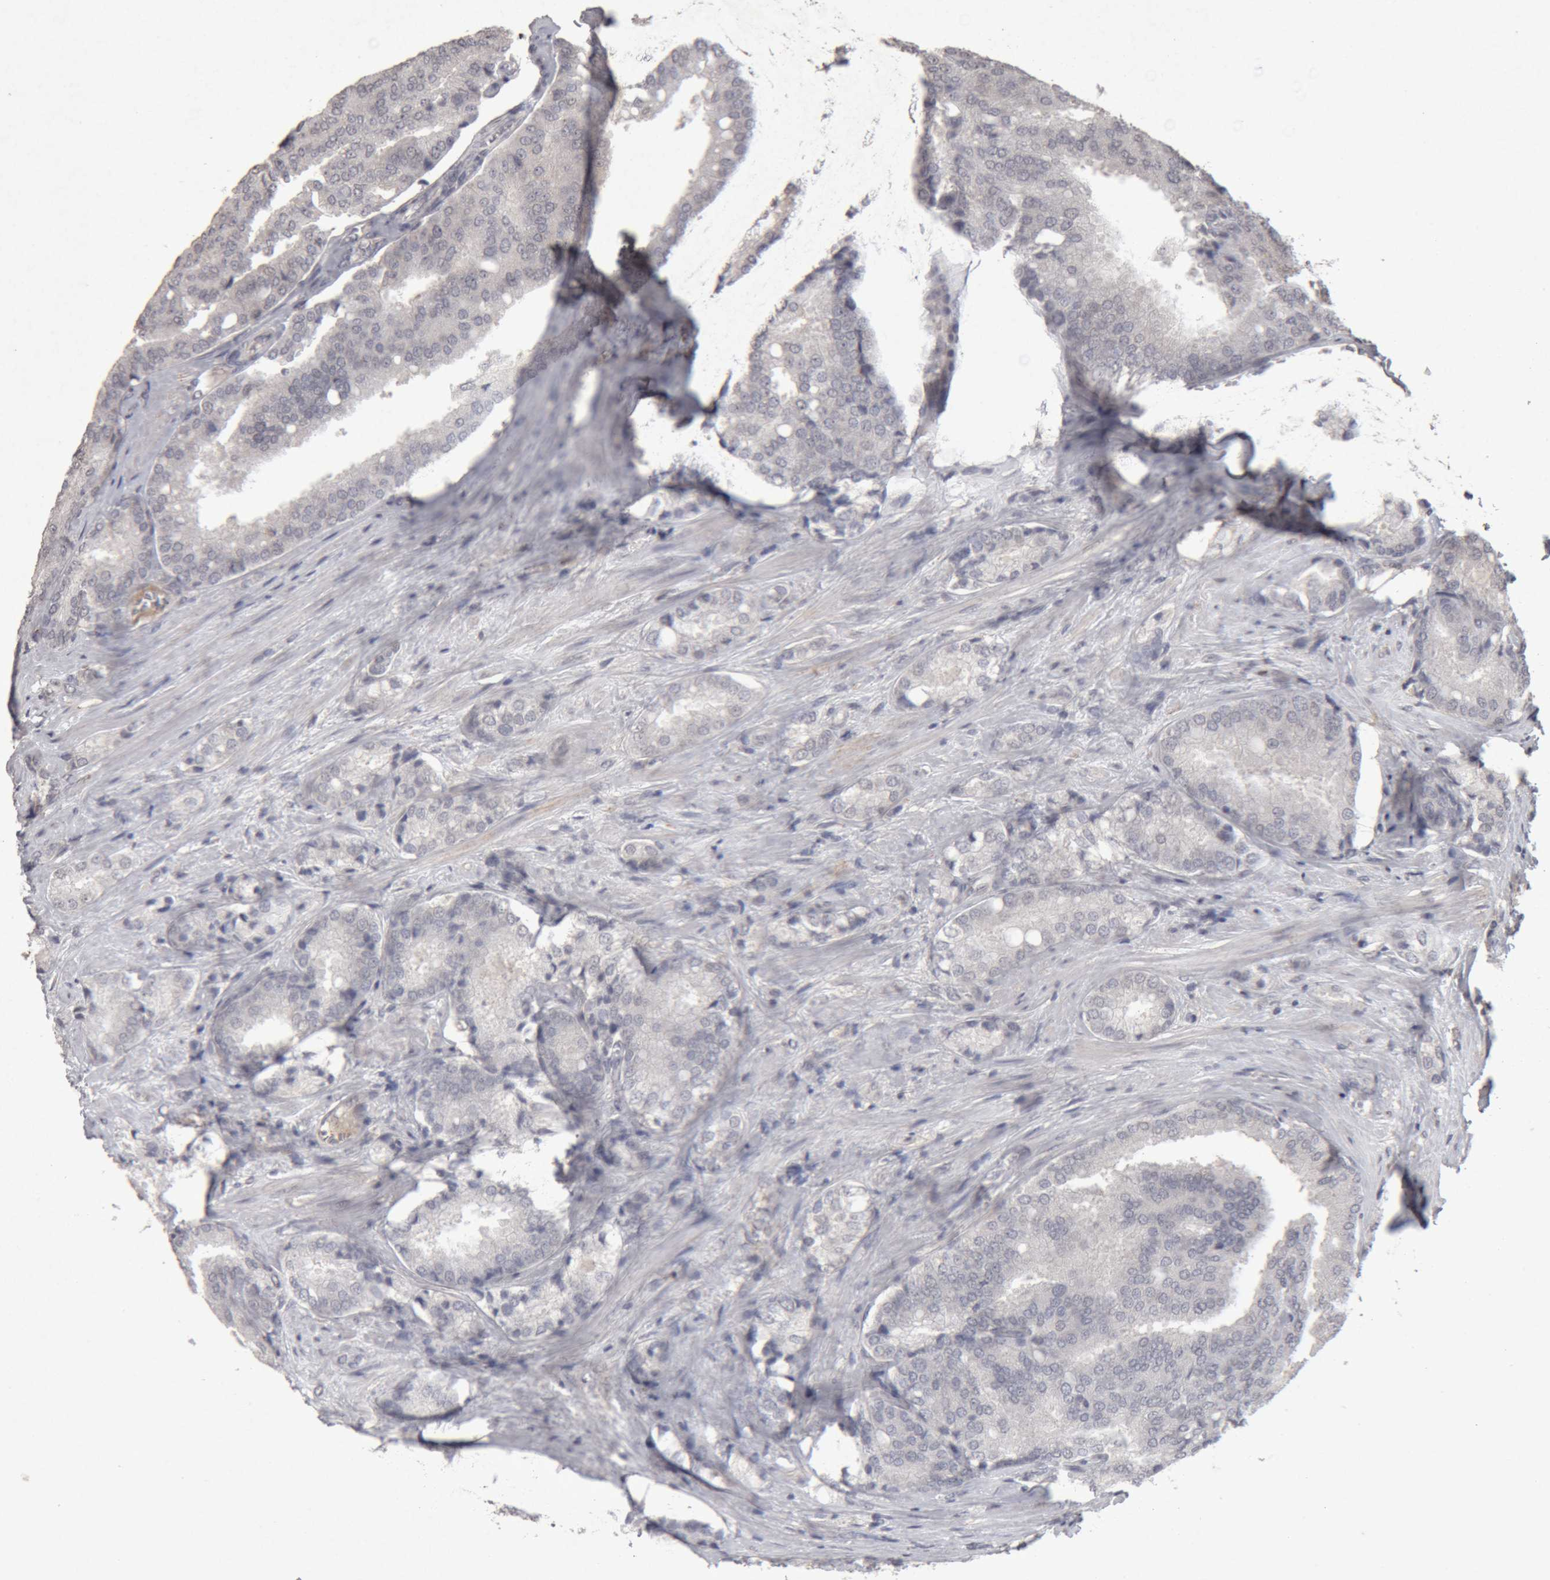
{"staining": {"intensity": "negative", "quantity": "none", "location": "none"}, "tissue": "prostate cancer", "cell_type": "Tumor cells", "image_type": "cancer", "snomed": [{"axis": "morphology", "description": "Adenocarcinoma, High grade"}, {"axis": "topography", "description": "Prostate"}], "caption": "Prostate cancer stained for a protein using immunohistochemistry (IHC) displays no expression tumor cells.", "gene": "MEP1A", "patient": {"sex": "male", "age": 50}}